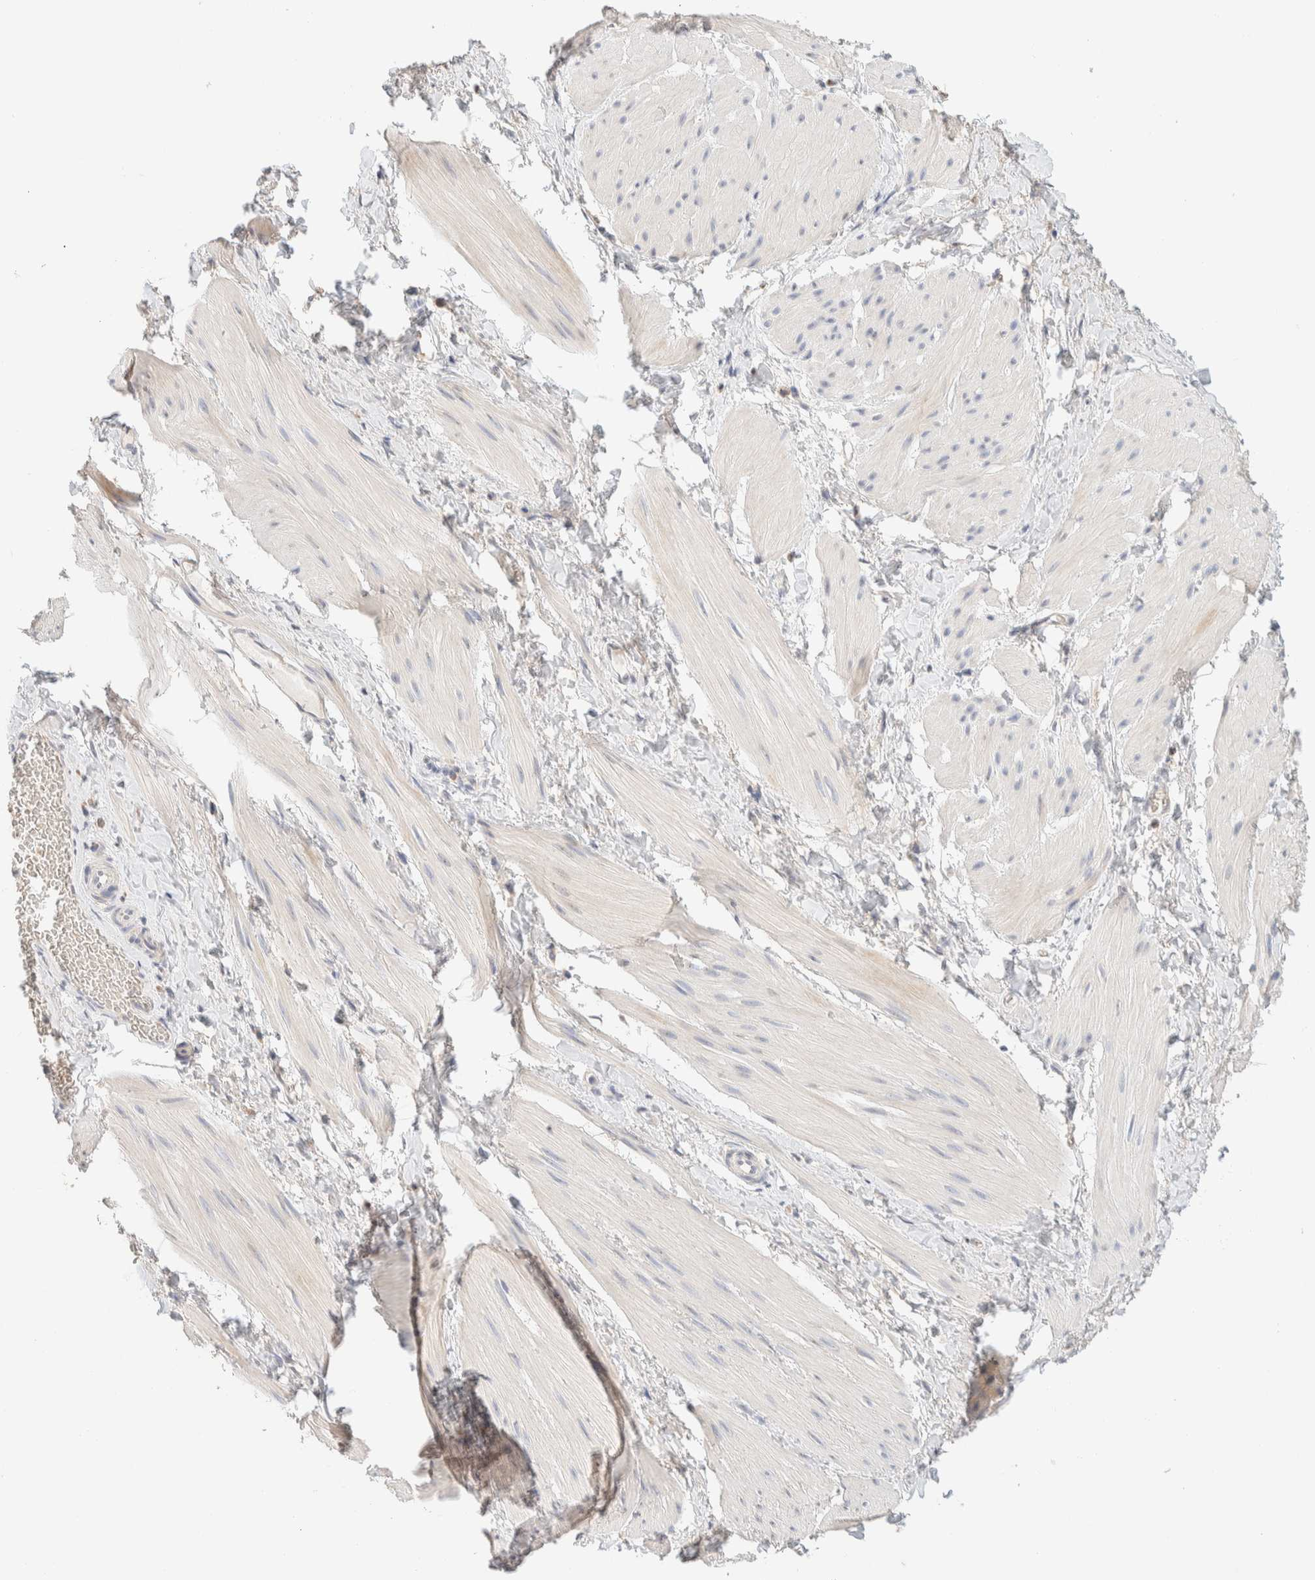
{"staining": {"intensity": "negative", "quantity": "none", "location": "none"}, "tissue": "smooth muscle", "cell_type": "Smooth muscle cells", "image_type": "normal", "snomed": [{"axis": "morphology", "description": "Normal tissue, NOS"}, {"axis": "topography", "description": "Smooth muscle"}], "caption": "High power microscopy micrograph of an immunohistochemistry (IHC) image of unremarkable smooth muscle, revealing no significant positivity in smooth muscle cells.", "gene": "HDHD3", "patient": {"sex": "male", "age": 16}}